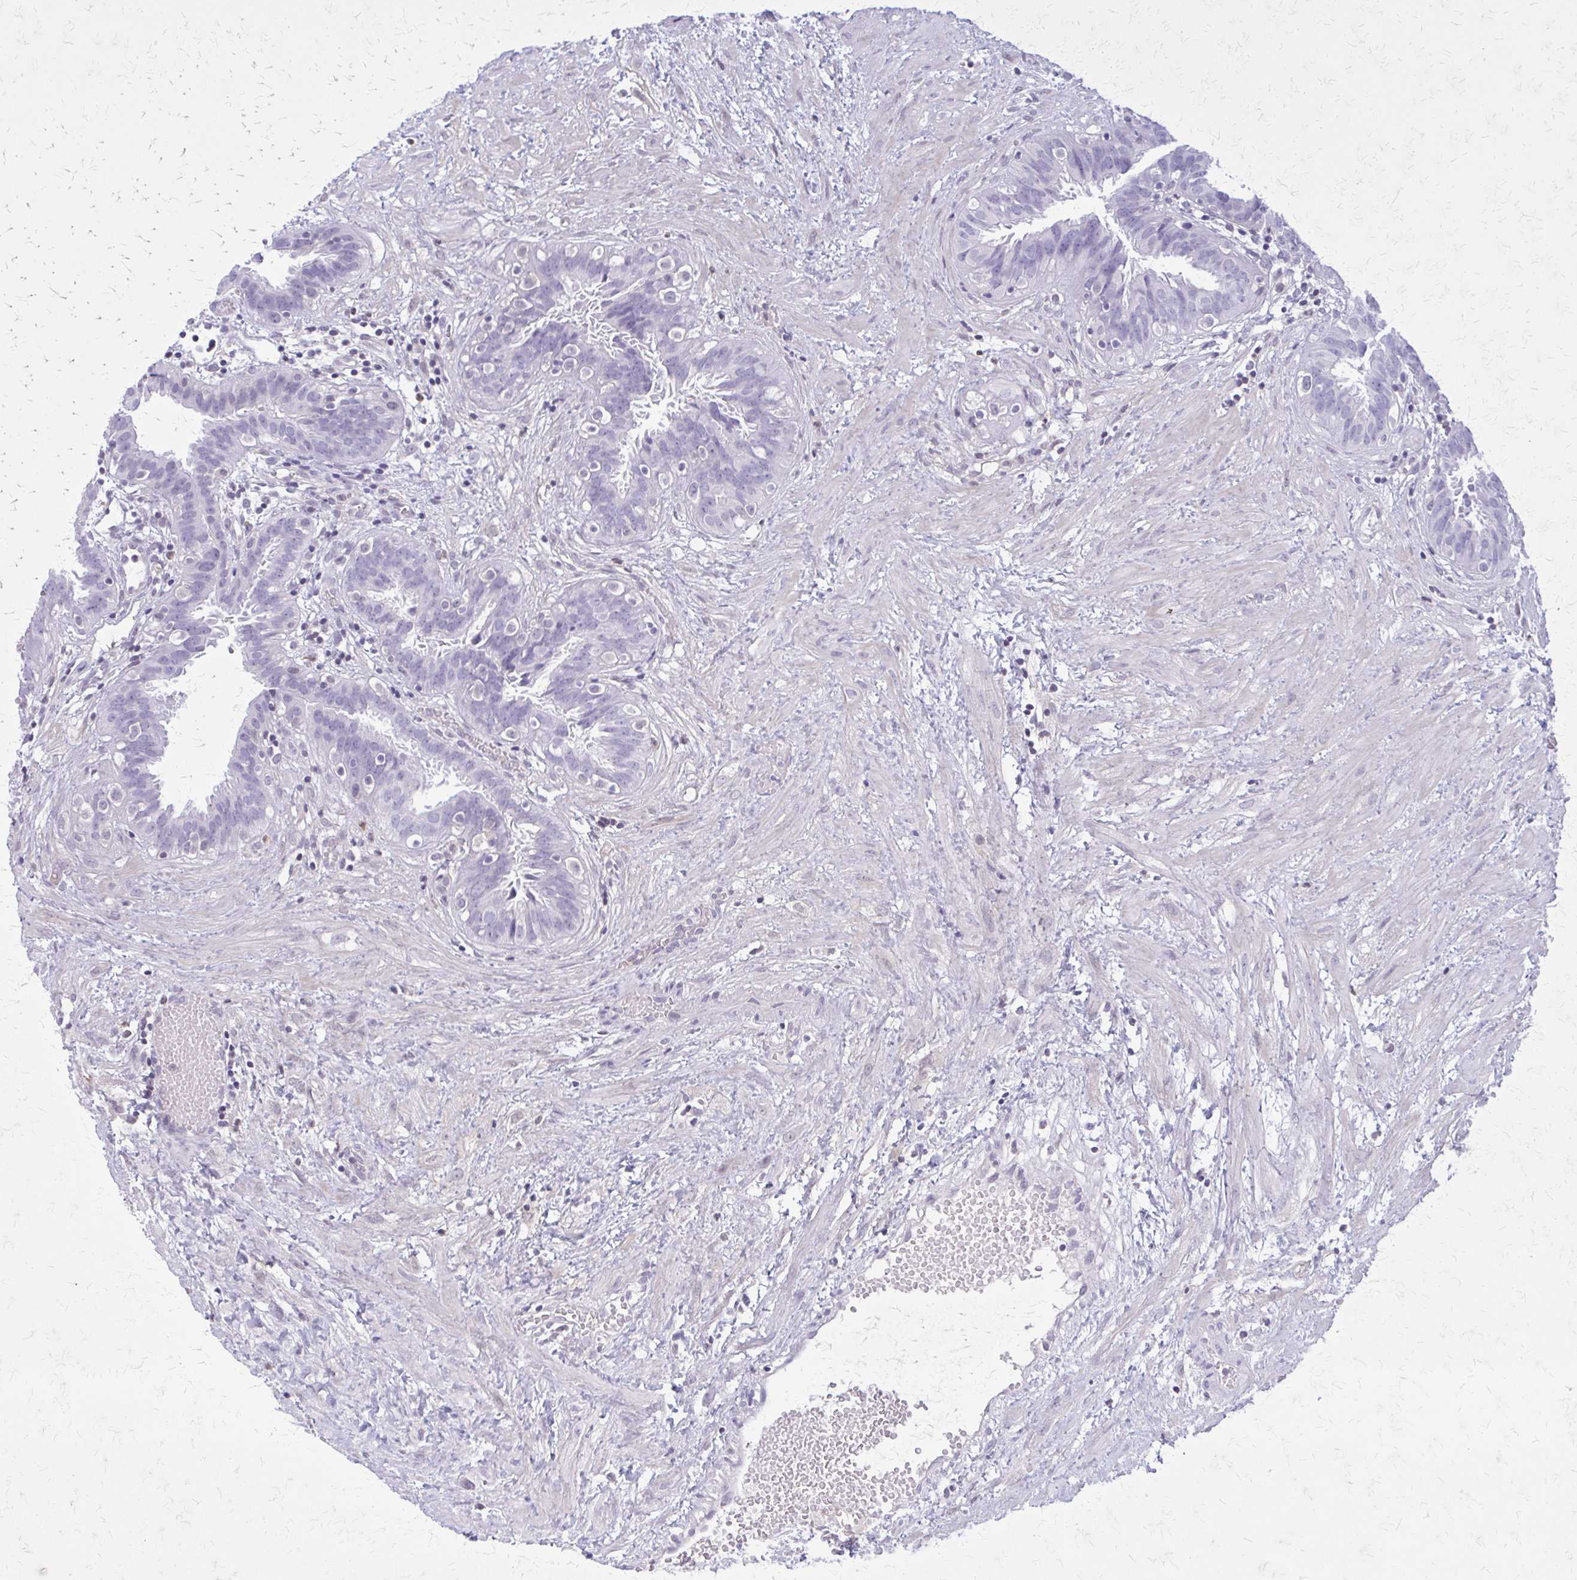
{"staining": {"intensity": "negative", "quantity": "none", "location": "none"}, "tissue": "fallopian tube", "cell_type": "Glandular cells", "image_type": "normal", "snomed": [{"axis": "morphology", "description": "Normal tissue, NOS"}, {"axis": "topography", "description": "Fallopian tube"}], "caption": "Glandular cells are negative for protein expression in unremarkable human fallopian tube. Nuclei are stained in blue.", "gene": "GLRX", "patient": {"sex": "female", "age": 37}}